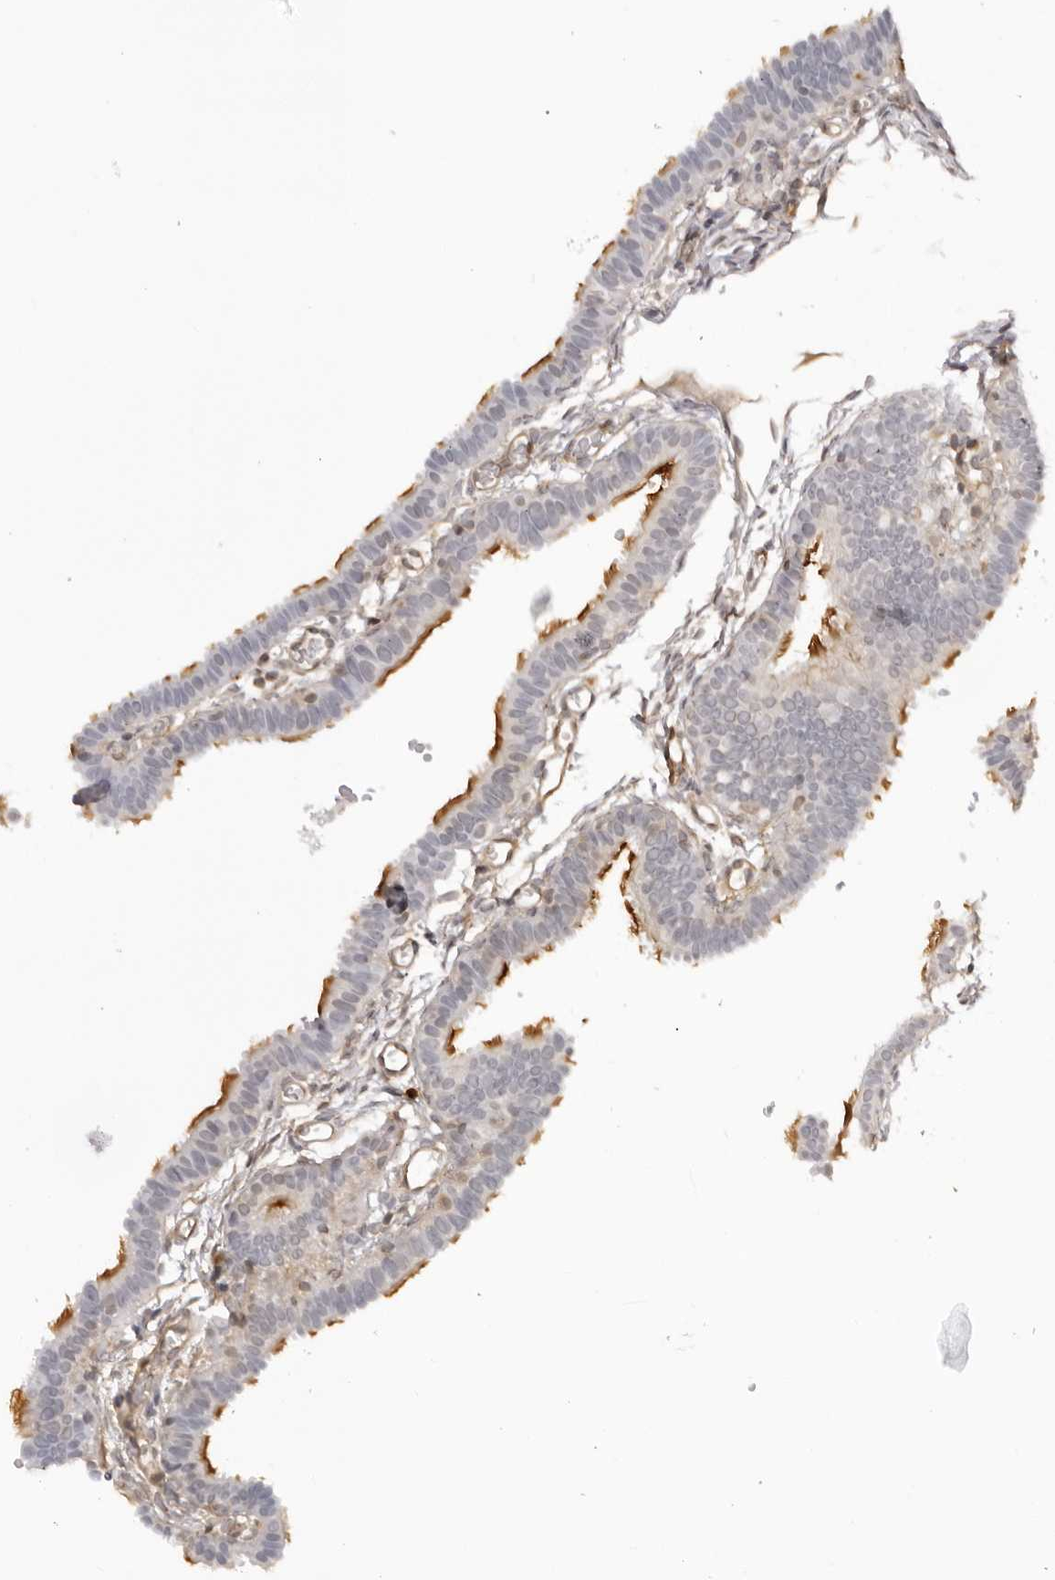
{"staining": {"intensity": "moderate", "quantity": "<25%", "location": "cytoplasmic/membranous"}, "tissue": "fallopian tube", "cell_type": "Glandular cells", "image_type": "normal", "snomed": [{"axis": "morphology", "description": "Normal tissue, NOS"}, {"axis": "topography", "description": "Fallopian tube"}, {"axis": "topography", "description": "Placenta"}], "caption": "This is a photomicrograph of immunohistochemistry (IHC) staining of normal fallopian tube, which shows moderate expression in the cytoplasmic/membranous of glandular cells.", "gene": "DYNLT5", "patient": {"sex": "female", "age": 34}}